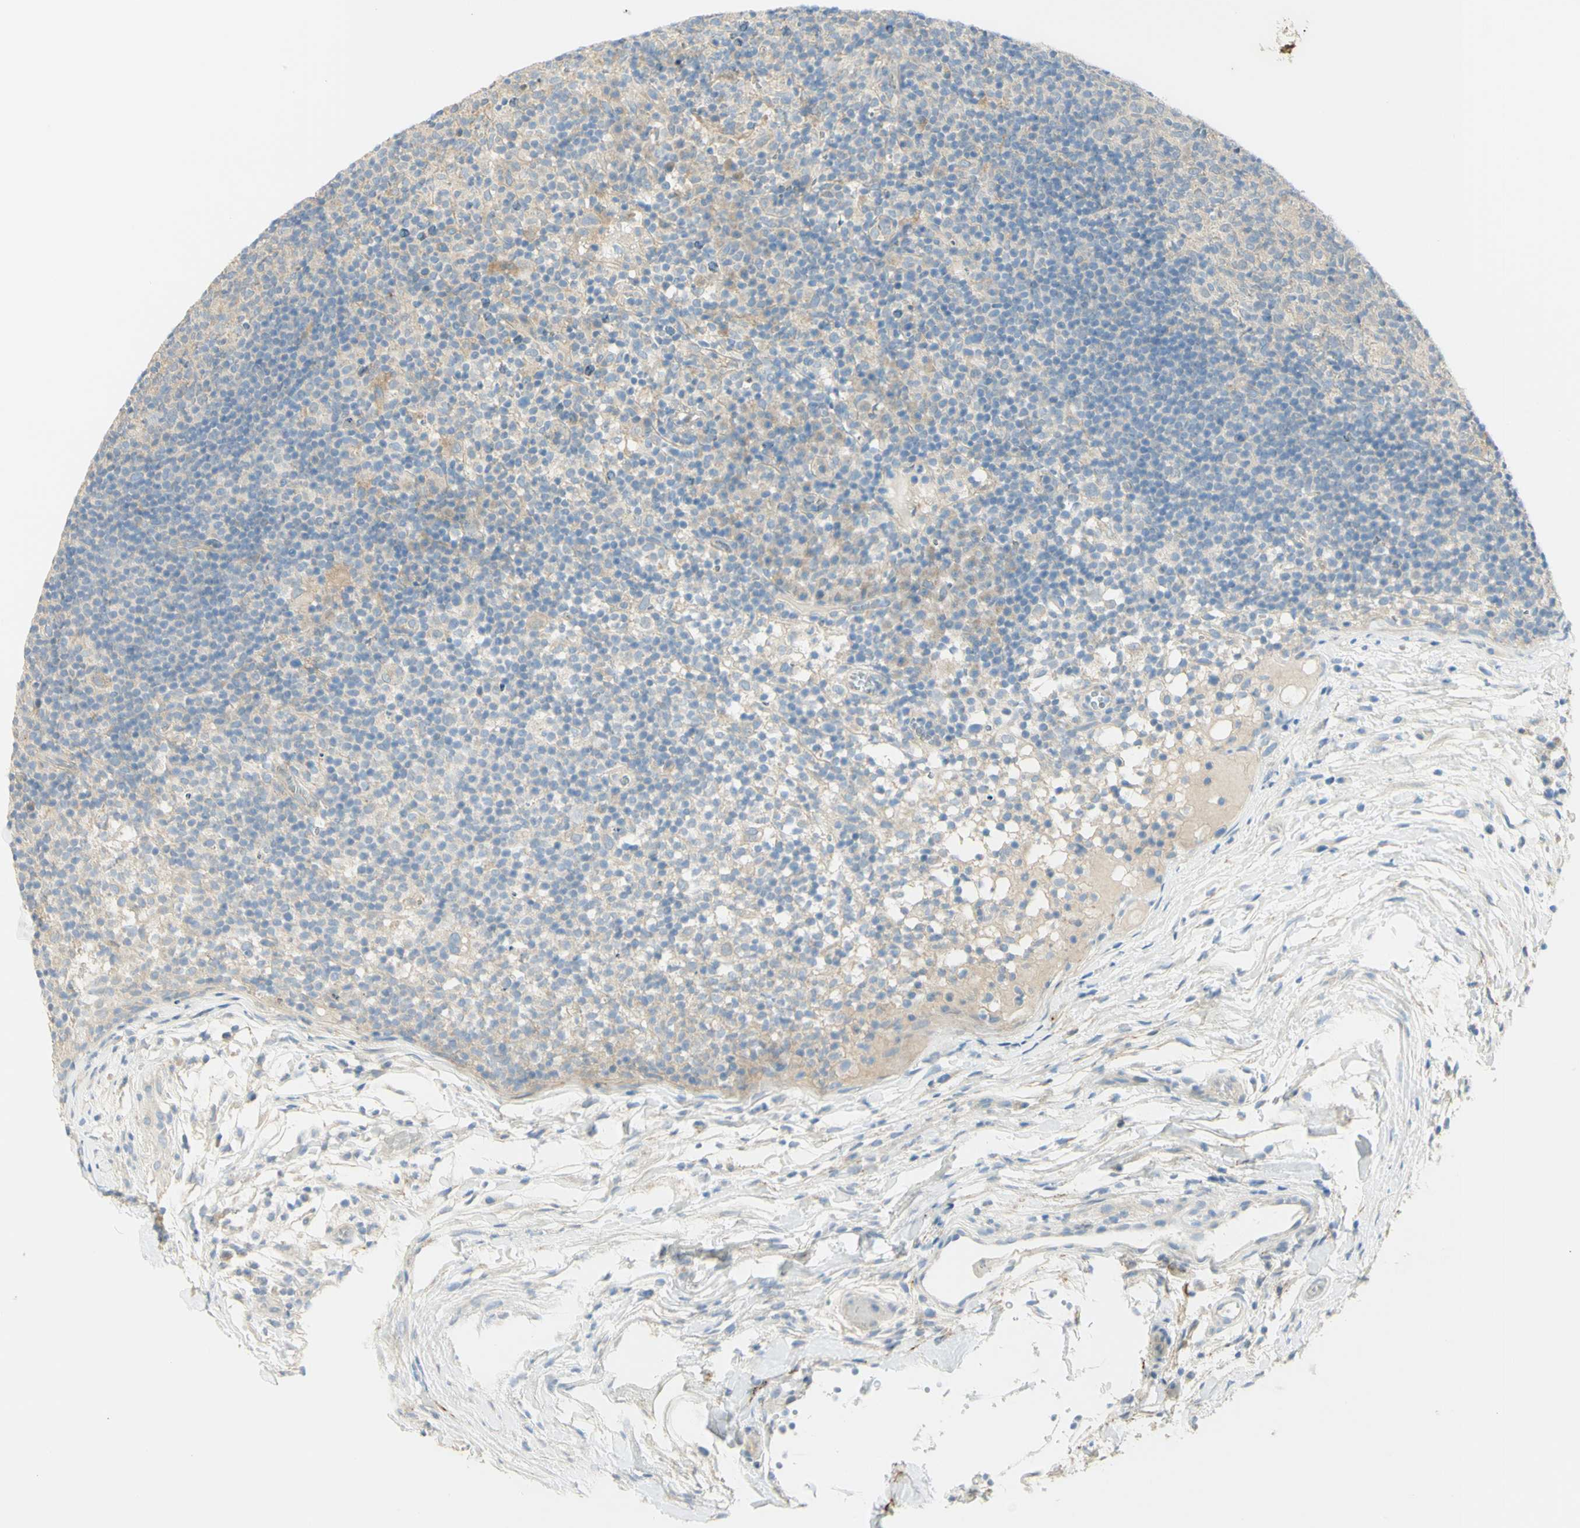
{"staining": {"intensity": "negative", "quantity": "none", "location": "none"}, "tissue": "lymph node", "cell_type": "Germinal center cells", "image_type": "normal", "snomed": [{"axis": "morphology", "description": "Normal tissue, NOS"}, {"axis": "morphology", "description": "Inflammation, NOS"}, {"axis": "topography", "description": "Lymph node"}], "caption": "A histopathology image of lymph node stained for a protein demonstrates no brown staining in germinal center cells.", "gene": "GCNT3", "patient": {"sex": "male", "age": 55}}